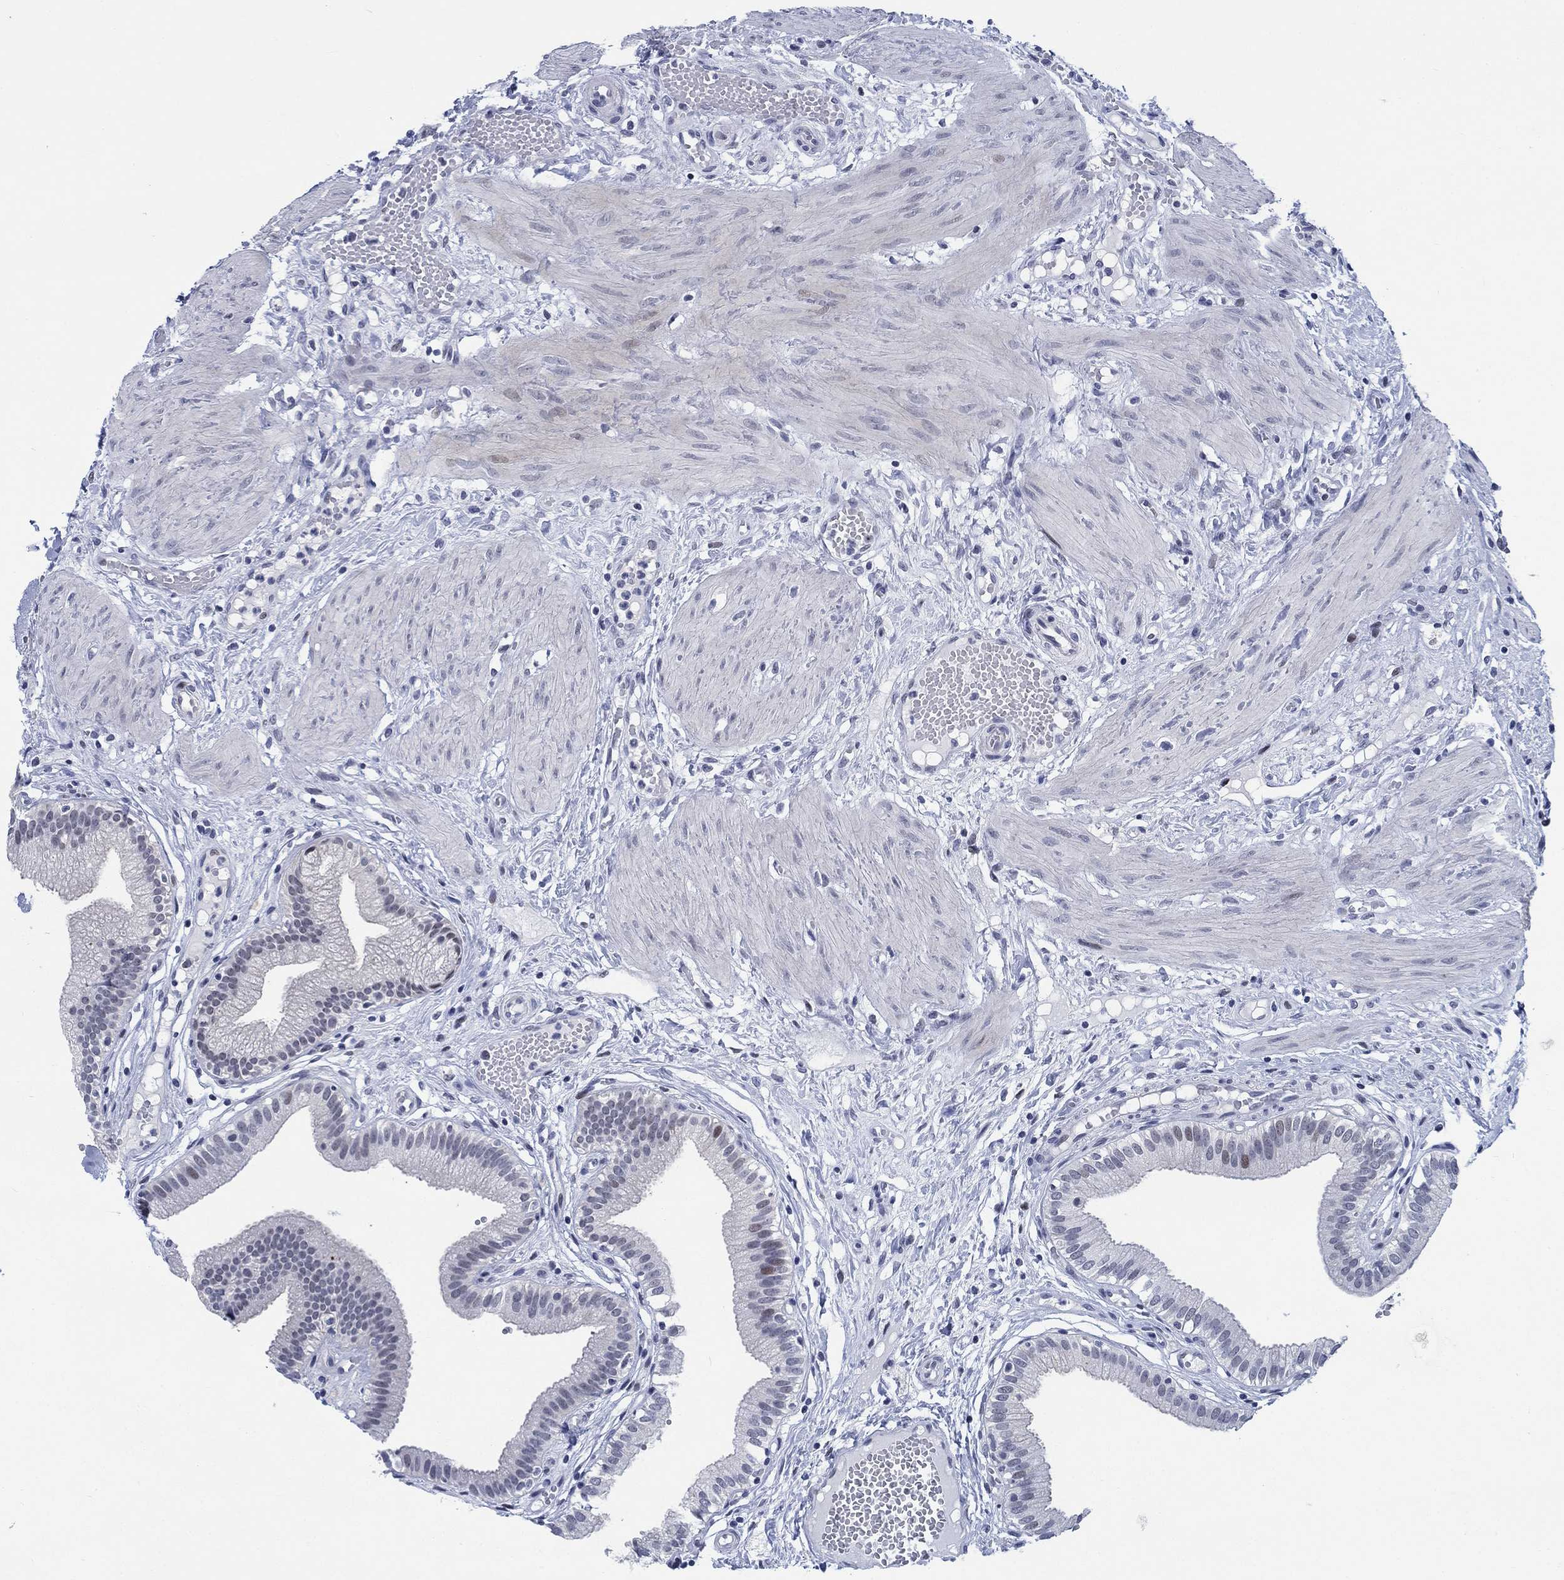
{"staining": {"intensity": "moderate", "quantity": "<25%", "location": "nuclear"}, "tissue": "gallbladder", "cell_type": "Glandular cells", "image_type": "normal", "snomed": [{"axis": "morphology", "description": "Normal tissue, NOS"}, {"axis": "topography", "description": "Gallbladder"}], "caption": "This image reveals immunohistochemistry (IHC) staining of unremarkable gallbladder, with low moderate nuclear expression in about <25% of glandular cells.", "gene": "NEU3", "patient": {"sex": "female", "age": 24}}